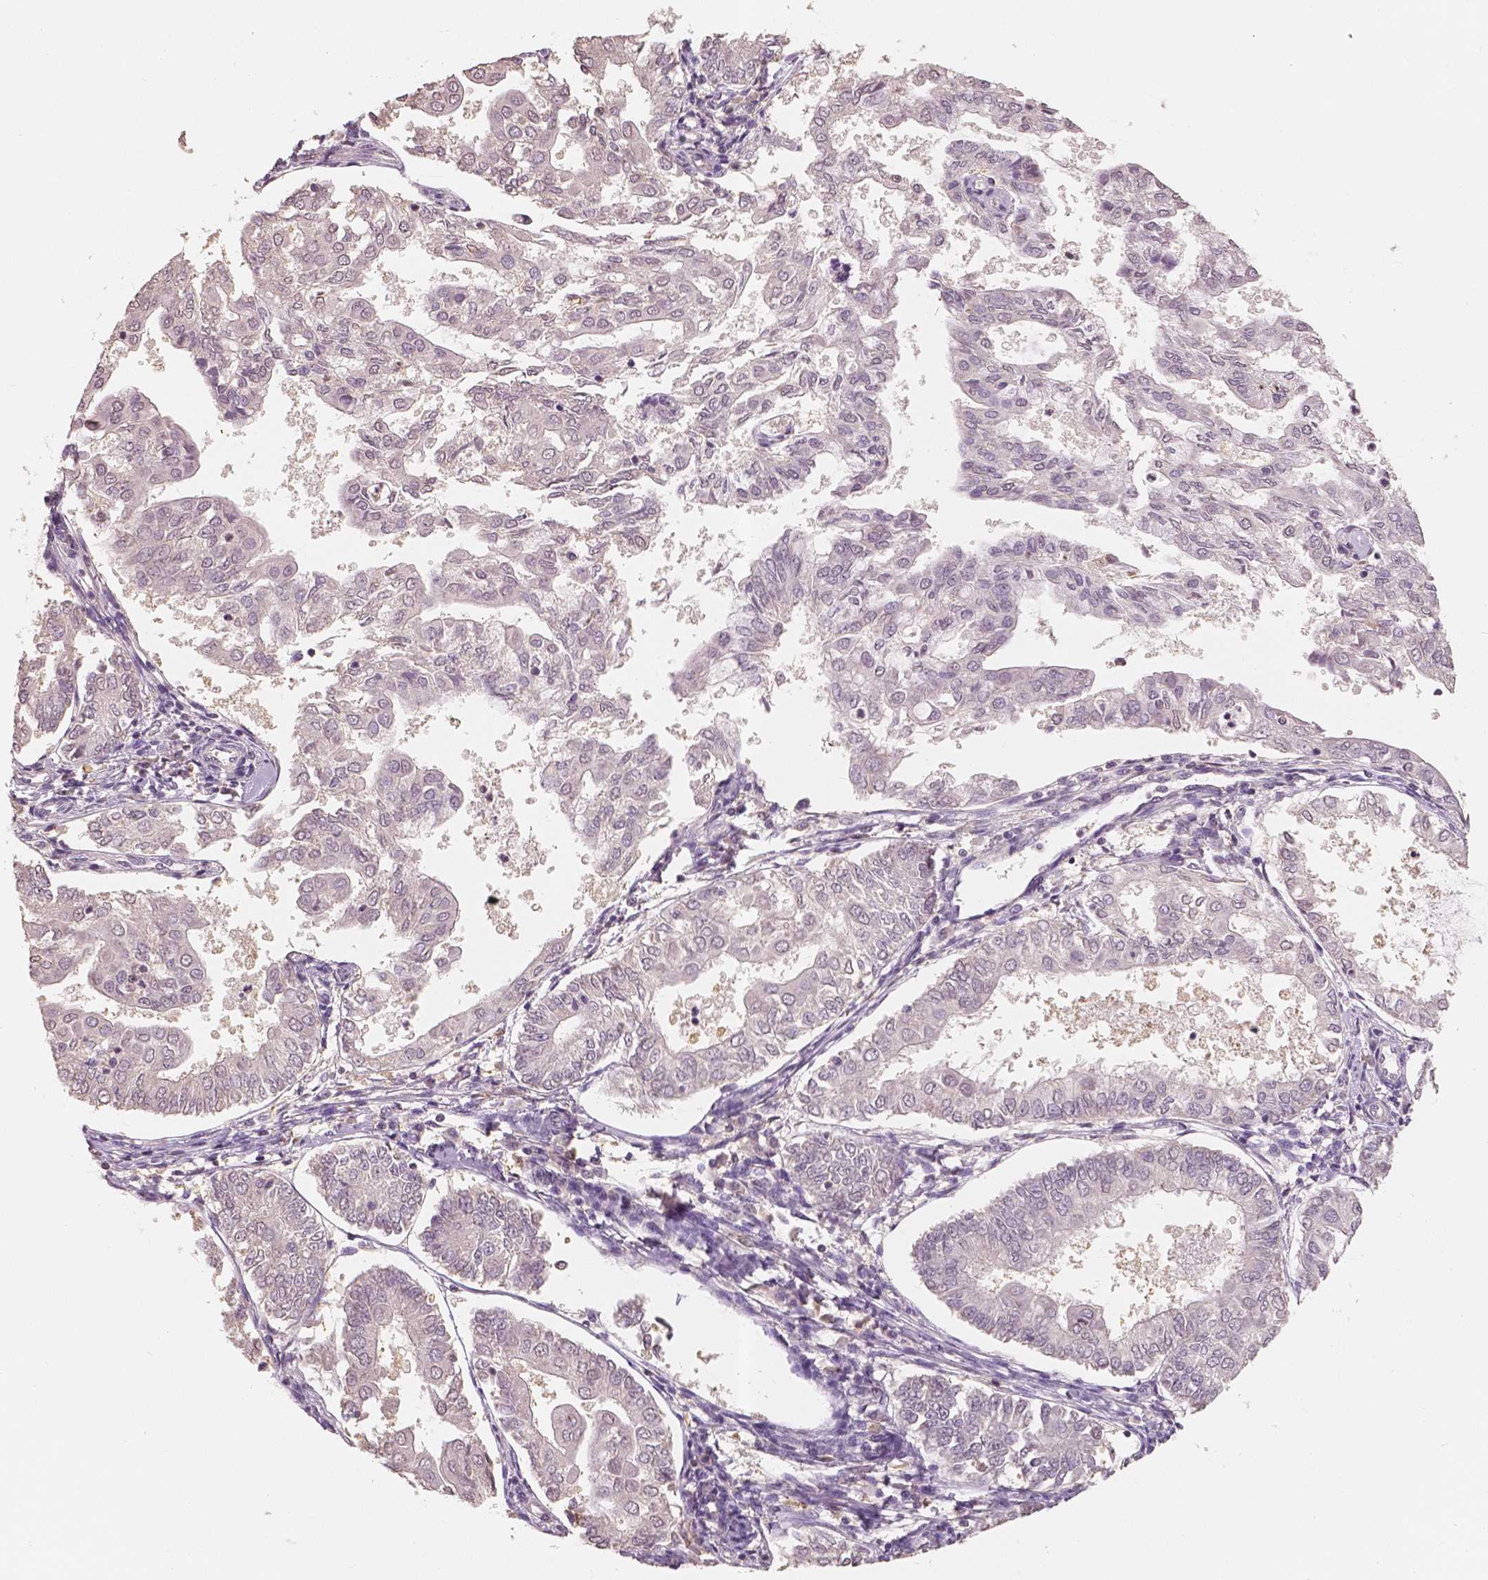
{"staining": {"intensity": "negative", "quantity": "none", "location": "none"}, "tissue": "endometrial cancer", "cell_type": "Tumor cells", "image_type": "cancer", "snomed": [{"axis": "morphology", "description": "Adenocarcinoma, NOS"}, {"axis": "topography", "description": "Endometrium"}], "caption": "Tumor cells show no significant positivity in endometrial cancer (adenocarcinoma).", "gene": "SAT2", "patient": {"sex": "female", "age": 68}}